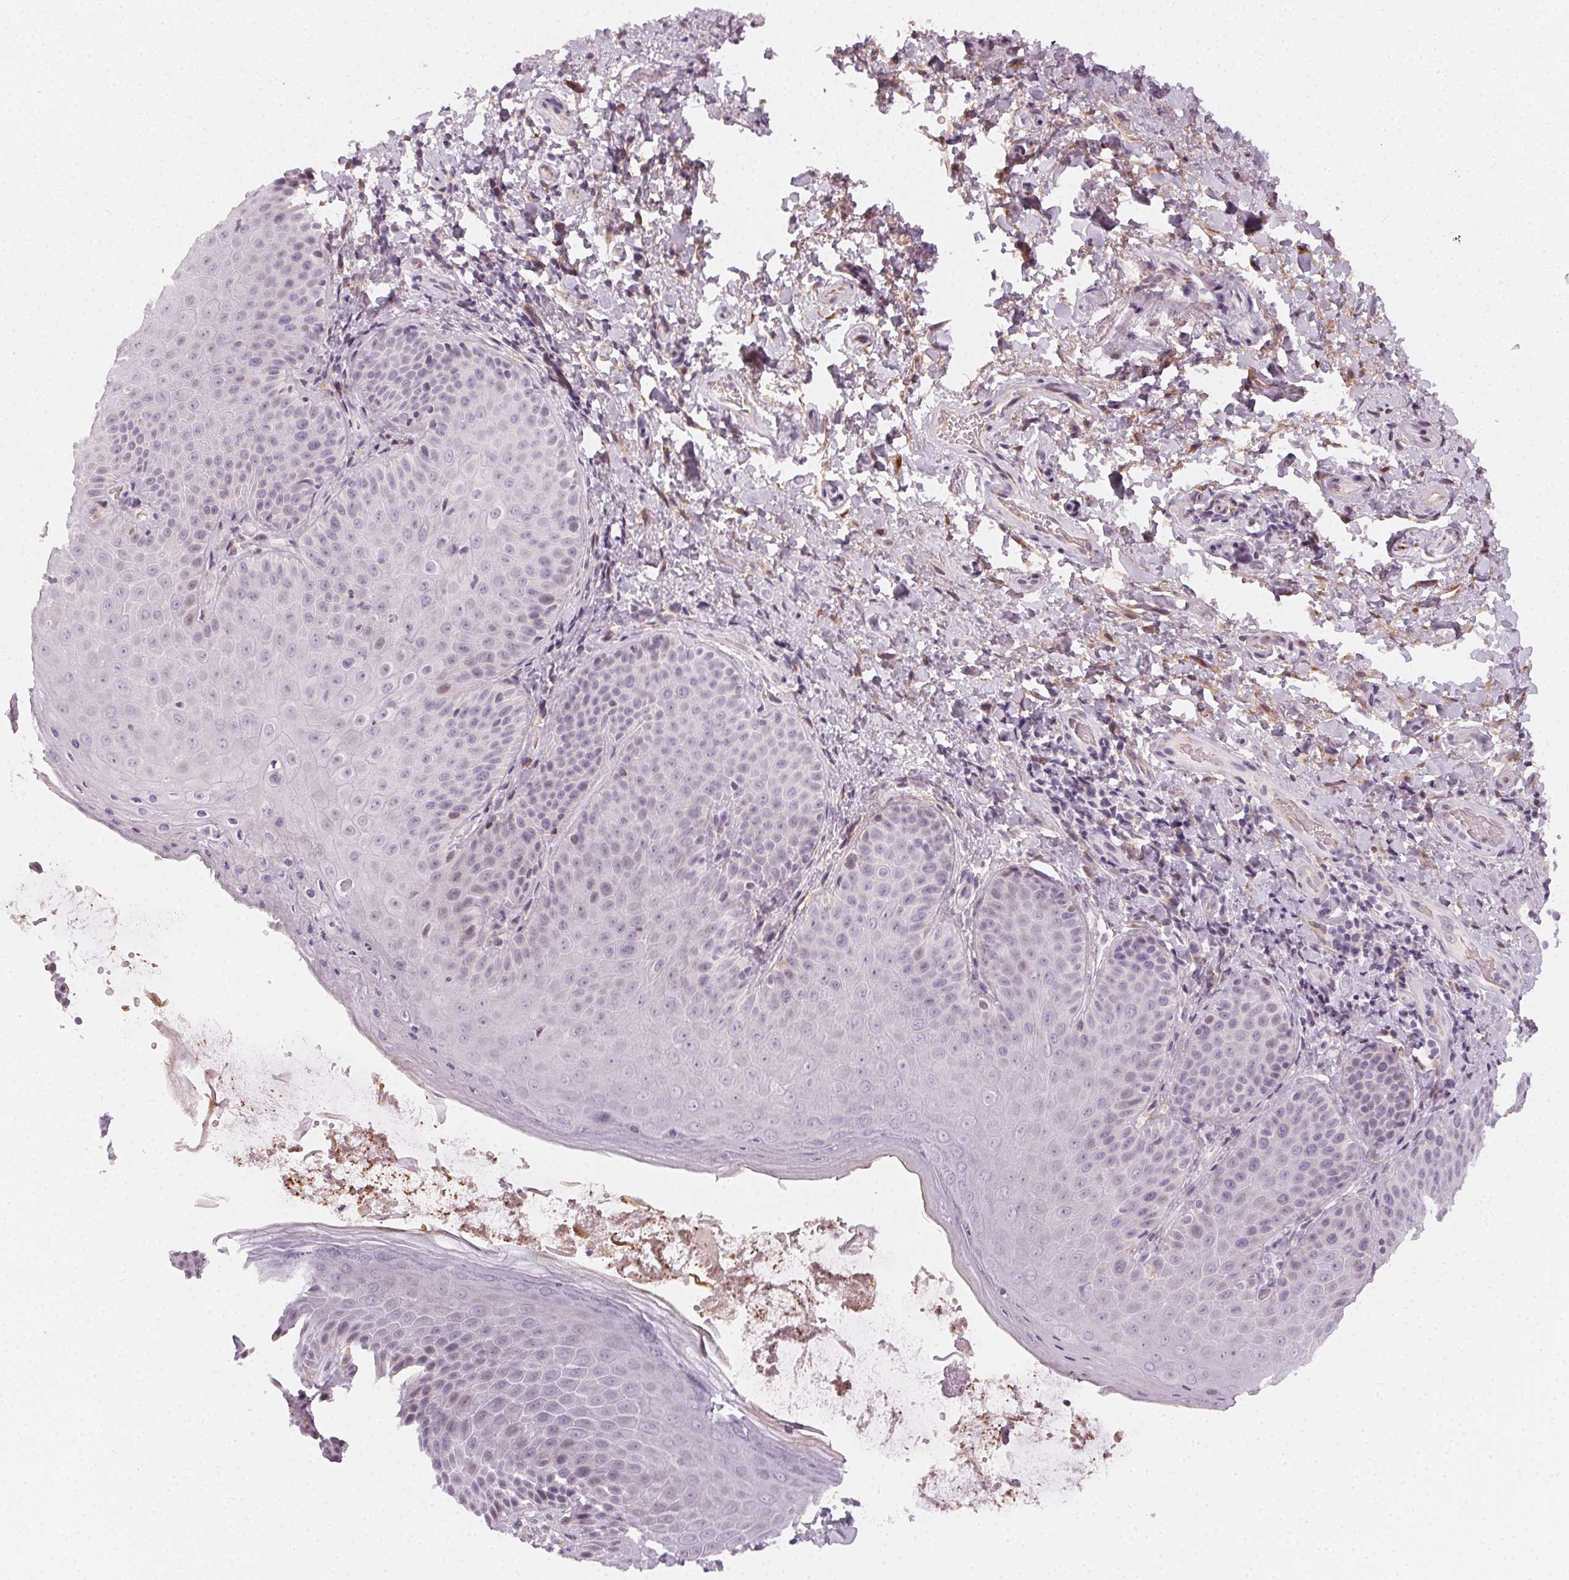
{"staining": {"intensity": "negative", "quantity": "none", "location": "none"}, "tissue": "skin", "cell_type": "Epidermal cells", "image_type": "normal", "snomed": [{"axis": "morphology", "description": "Normal tissue, NOS"}, {"axis": "topography", "description": "Anal"}, {"axis": "topography", "description": "Peripheral nerve tissue"}], "caption": "Human skin stained for a protein using IHC reveals no staining in epidermal cells.", "gene": "CCDC96", "patient": {"sex": "male", "age": 51}}